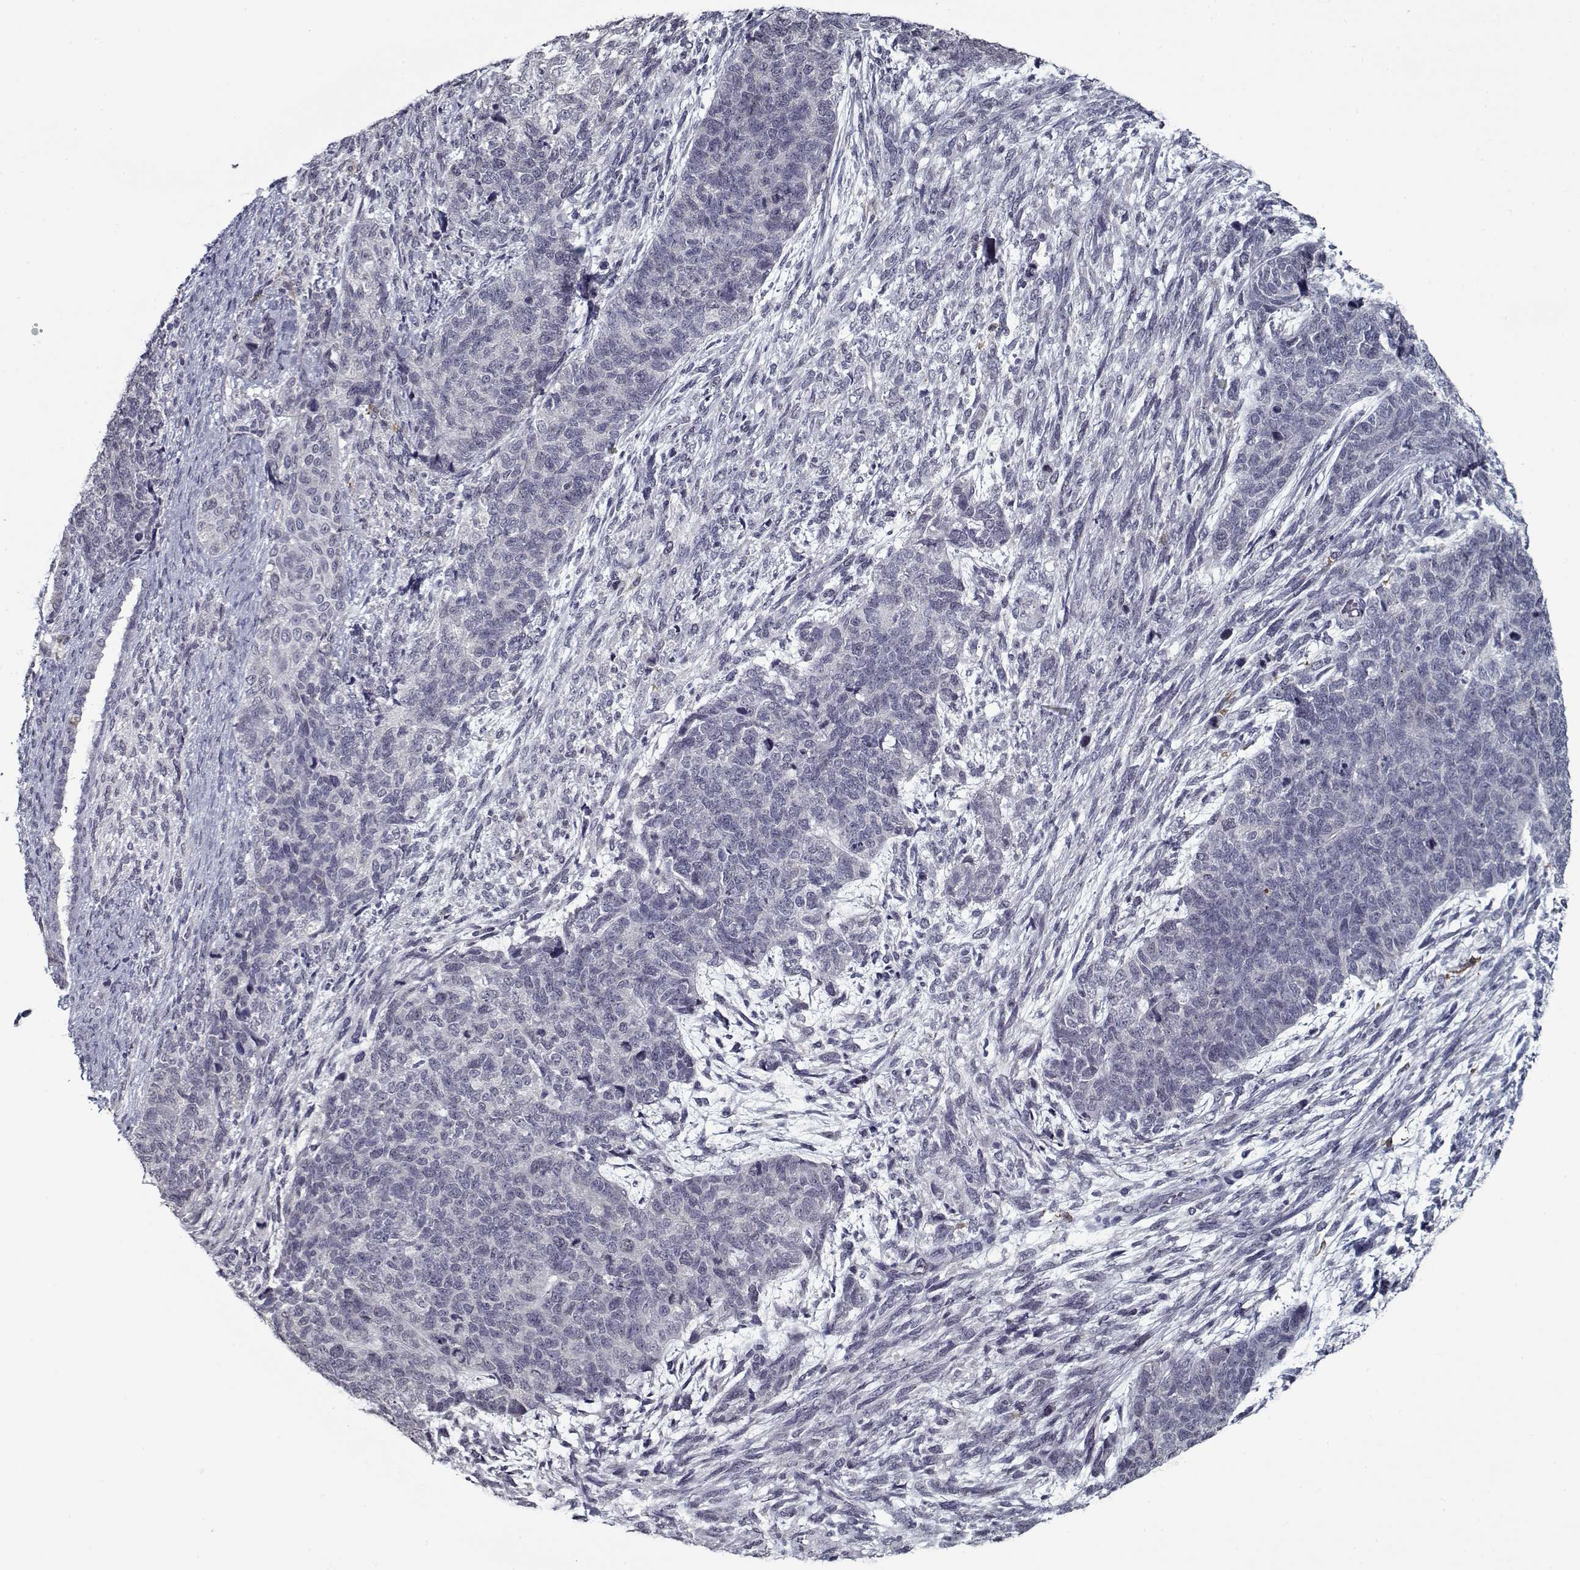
{"staining": {"intensity": "negative", "quantity": "none", "location": "none"}, "tissue": "cervical cancer", "cell_type": "Tumor cells", "image_type": "cancer", "snomed": [{"axis": "morphology", "description": "Squamous cell carcinoma, NOS"}, {"axis": "topography", "description": "Cervix"}], "caption": "Tumor cells show no significant protein positivity in cervical cancer.", "gene": "SEC16B", "patient": {"sex": "female", "age": 63}}